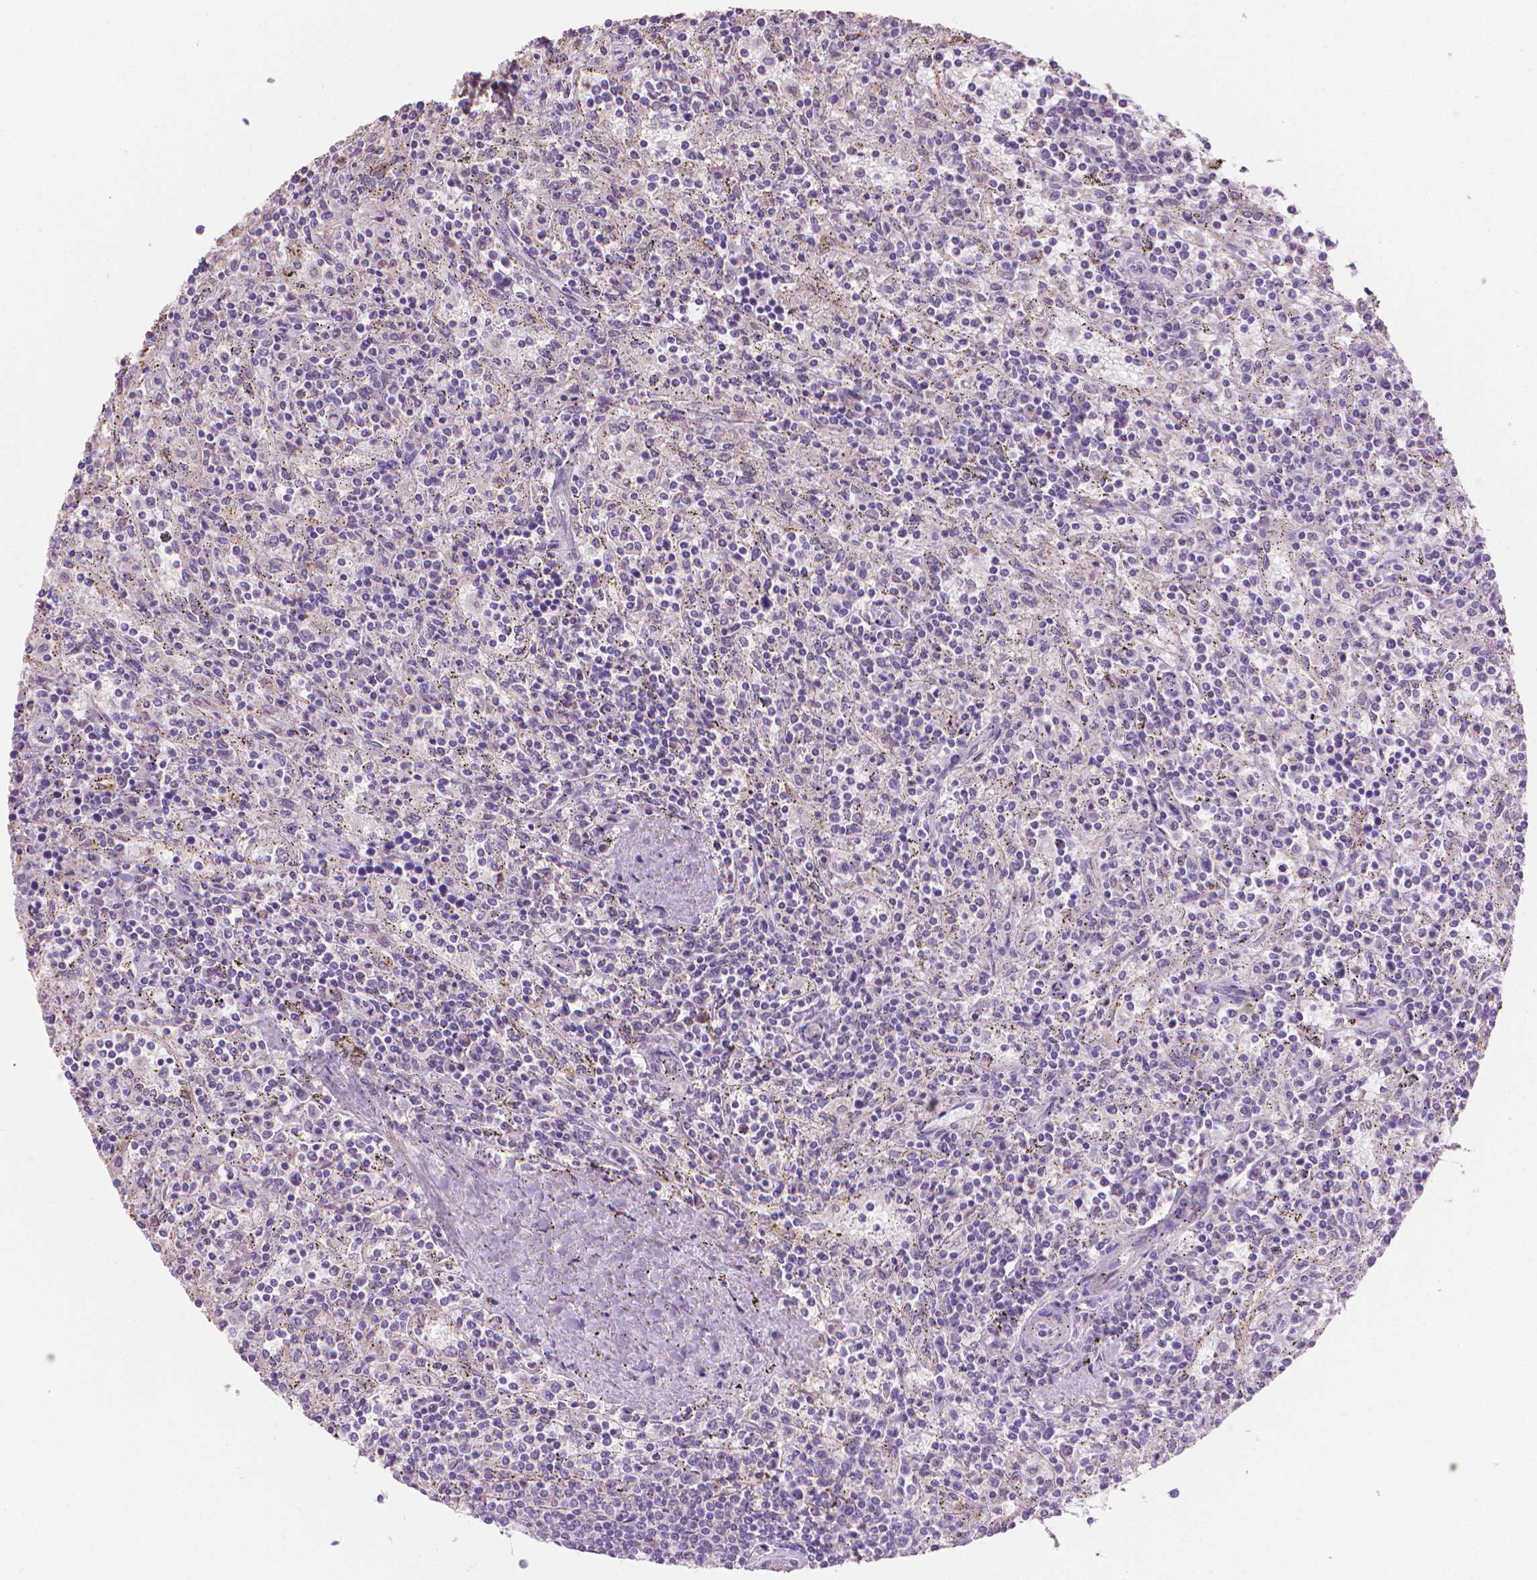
{"staining": {"intensity": "negative", "quantity": "none", "location": "none"}, "tissue": "lymphoma", "cell_type": "Tumor cells", "image_type": "cancer", "snomed": [{"axis": "morphology", "description": "Malignant lymphoma, non-Hodgkin's type, Low grade"}, {"axis": "topography", "description": "Spleen"}], "caption": "IHC histopathology image of neoplastic tissue: lymphoma stained with DAB exhibits no significant protein staining in tumor cells.", "gene": "CABCOCO1", "patient": {"sex": "male", "age": 62}}